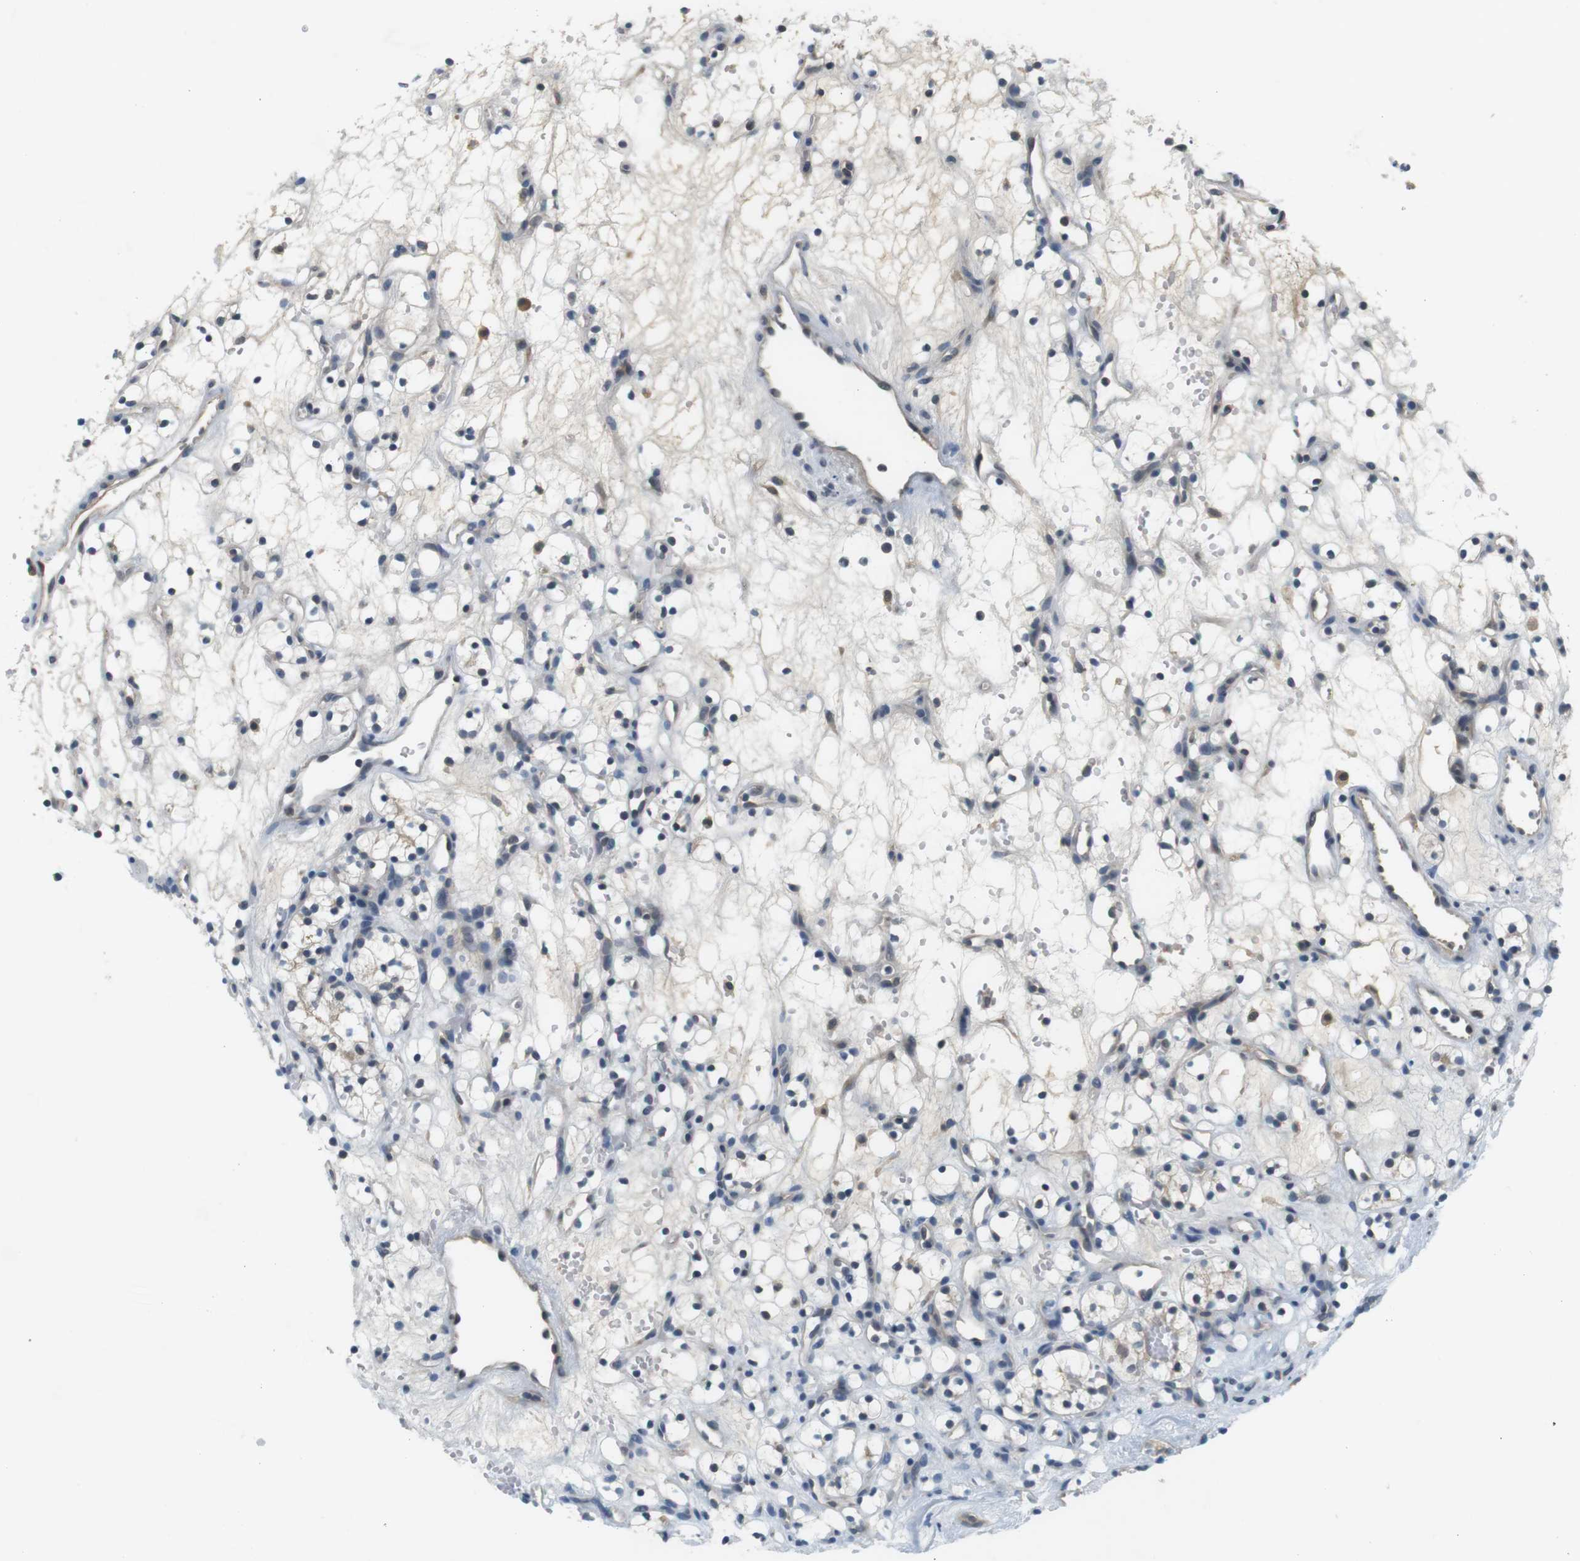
{"staining": {"intensity": "negative", "quantity": "none", "location": "none"}, "tissue": "renal cancer", "cell_type": "Tumor cells", "image_type": "cancer", "snomed": [{"axis": "morphology", "description": "Adenocarcinoma, NOS"}, {"axis": "topography", "description": "Kidney"}], "caption": "An immunohistochemistry (IHC) photomicrograph of renal cancer (adenocarcinoma) is shown. There is no staining in tumor cells of renal cancer (adenocarcinoma).", "gene": "WNT7A", "patient": {"sex": "female", "age": 60}}